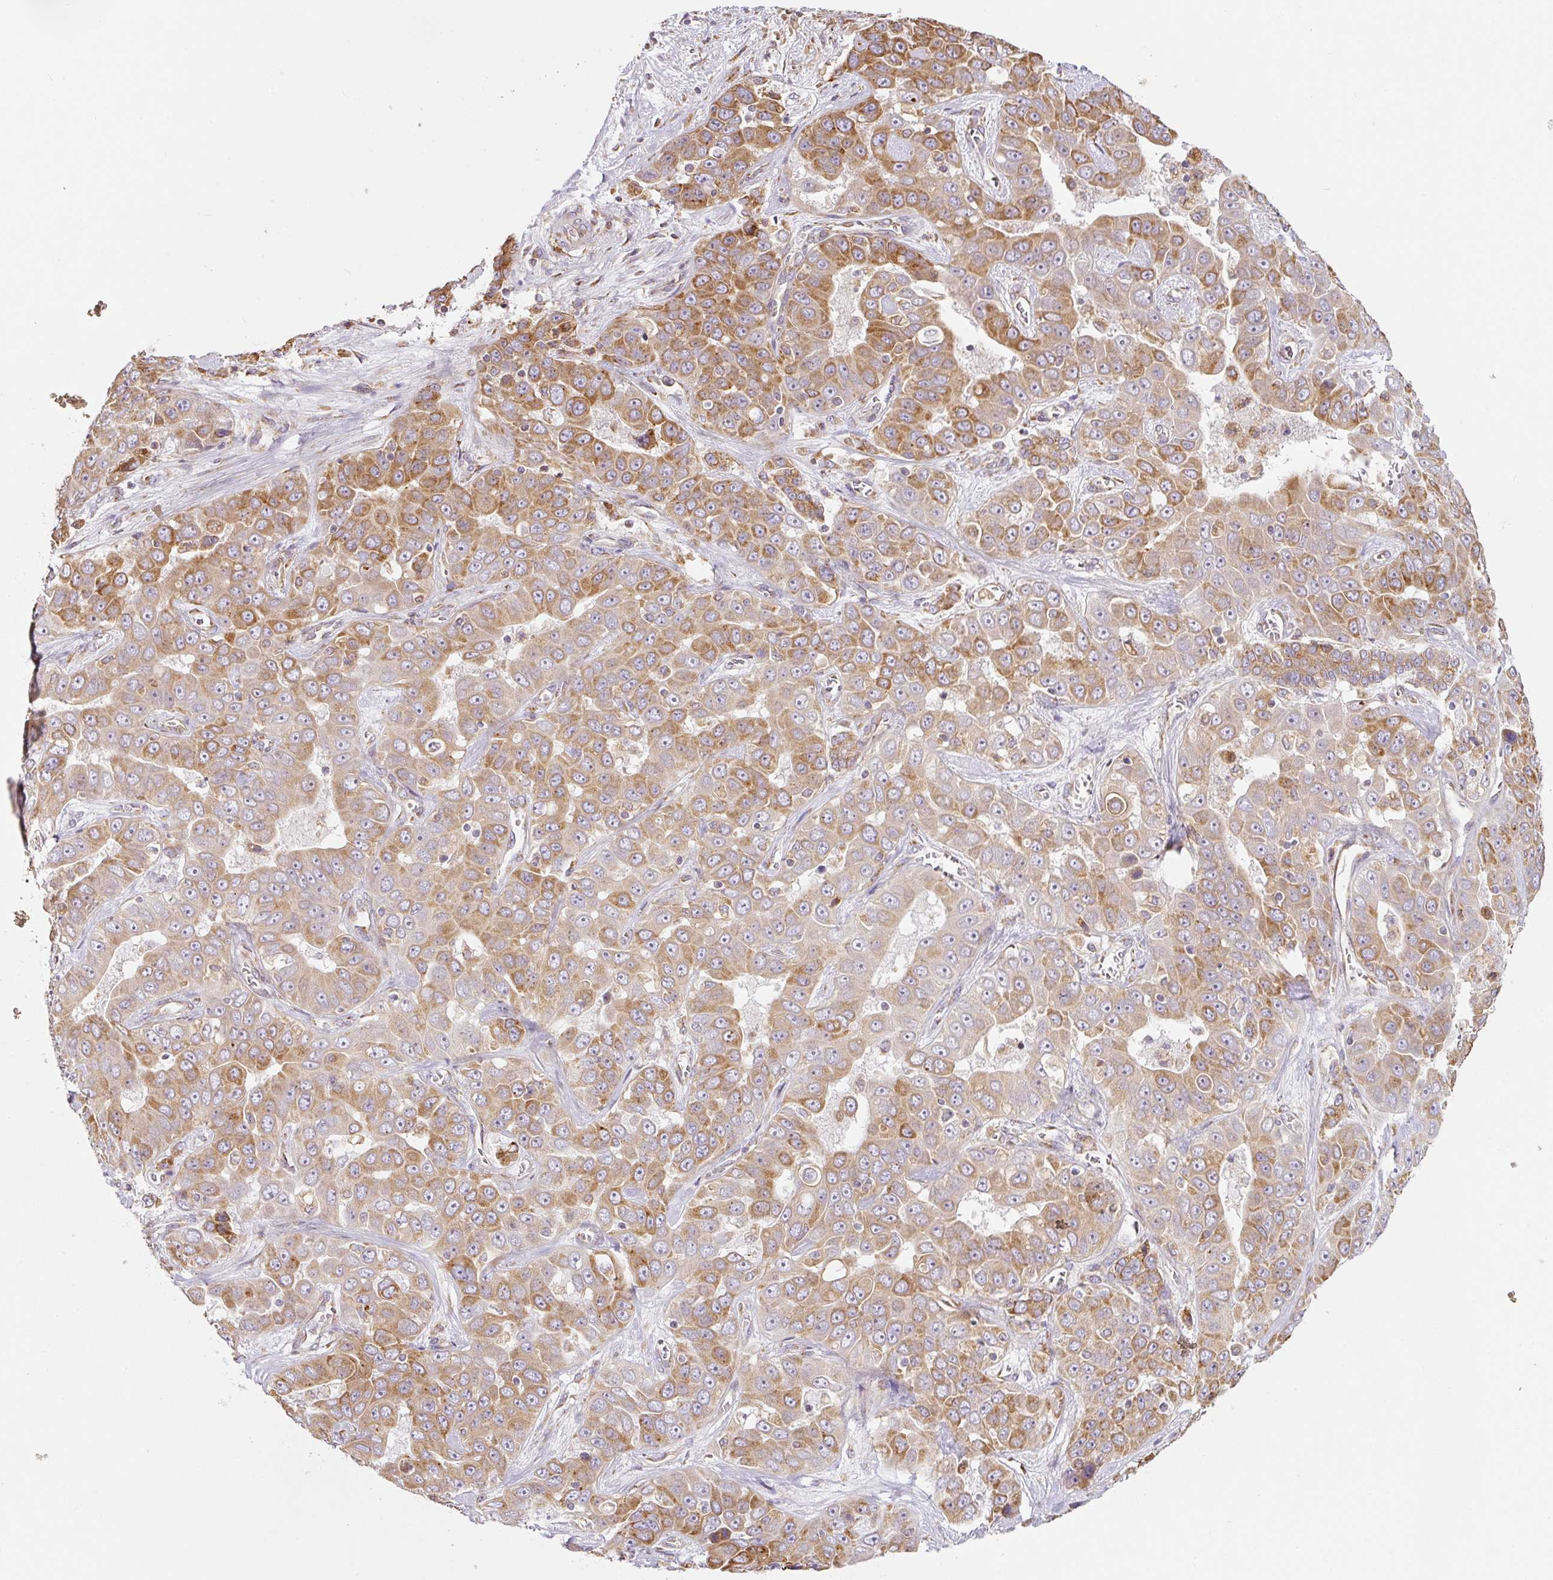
{"staining": {"intensity": "moderate", "quantity": ">75%", "location": "cytoplasmic/membranous"}, "tissue": "liver cancer", "cell_type": "Tumor cells", "image_type": "cancer", "snomed": [{"axis": "morphology", "description": "Cholangiocarcinoma"}, {"axis": "topography", "description": "Liver"}], "caption": "An image showing moderate cytoplasmic/membranous expression in approximately >75% of tumor cells in liver cancer, as visualized by brown immunohistochemical staining.", "gene": "MORN4", "patient": {"sex": "female", "age": 52}}